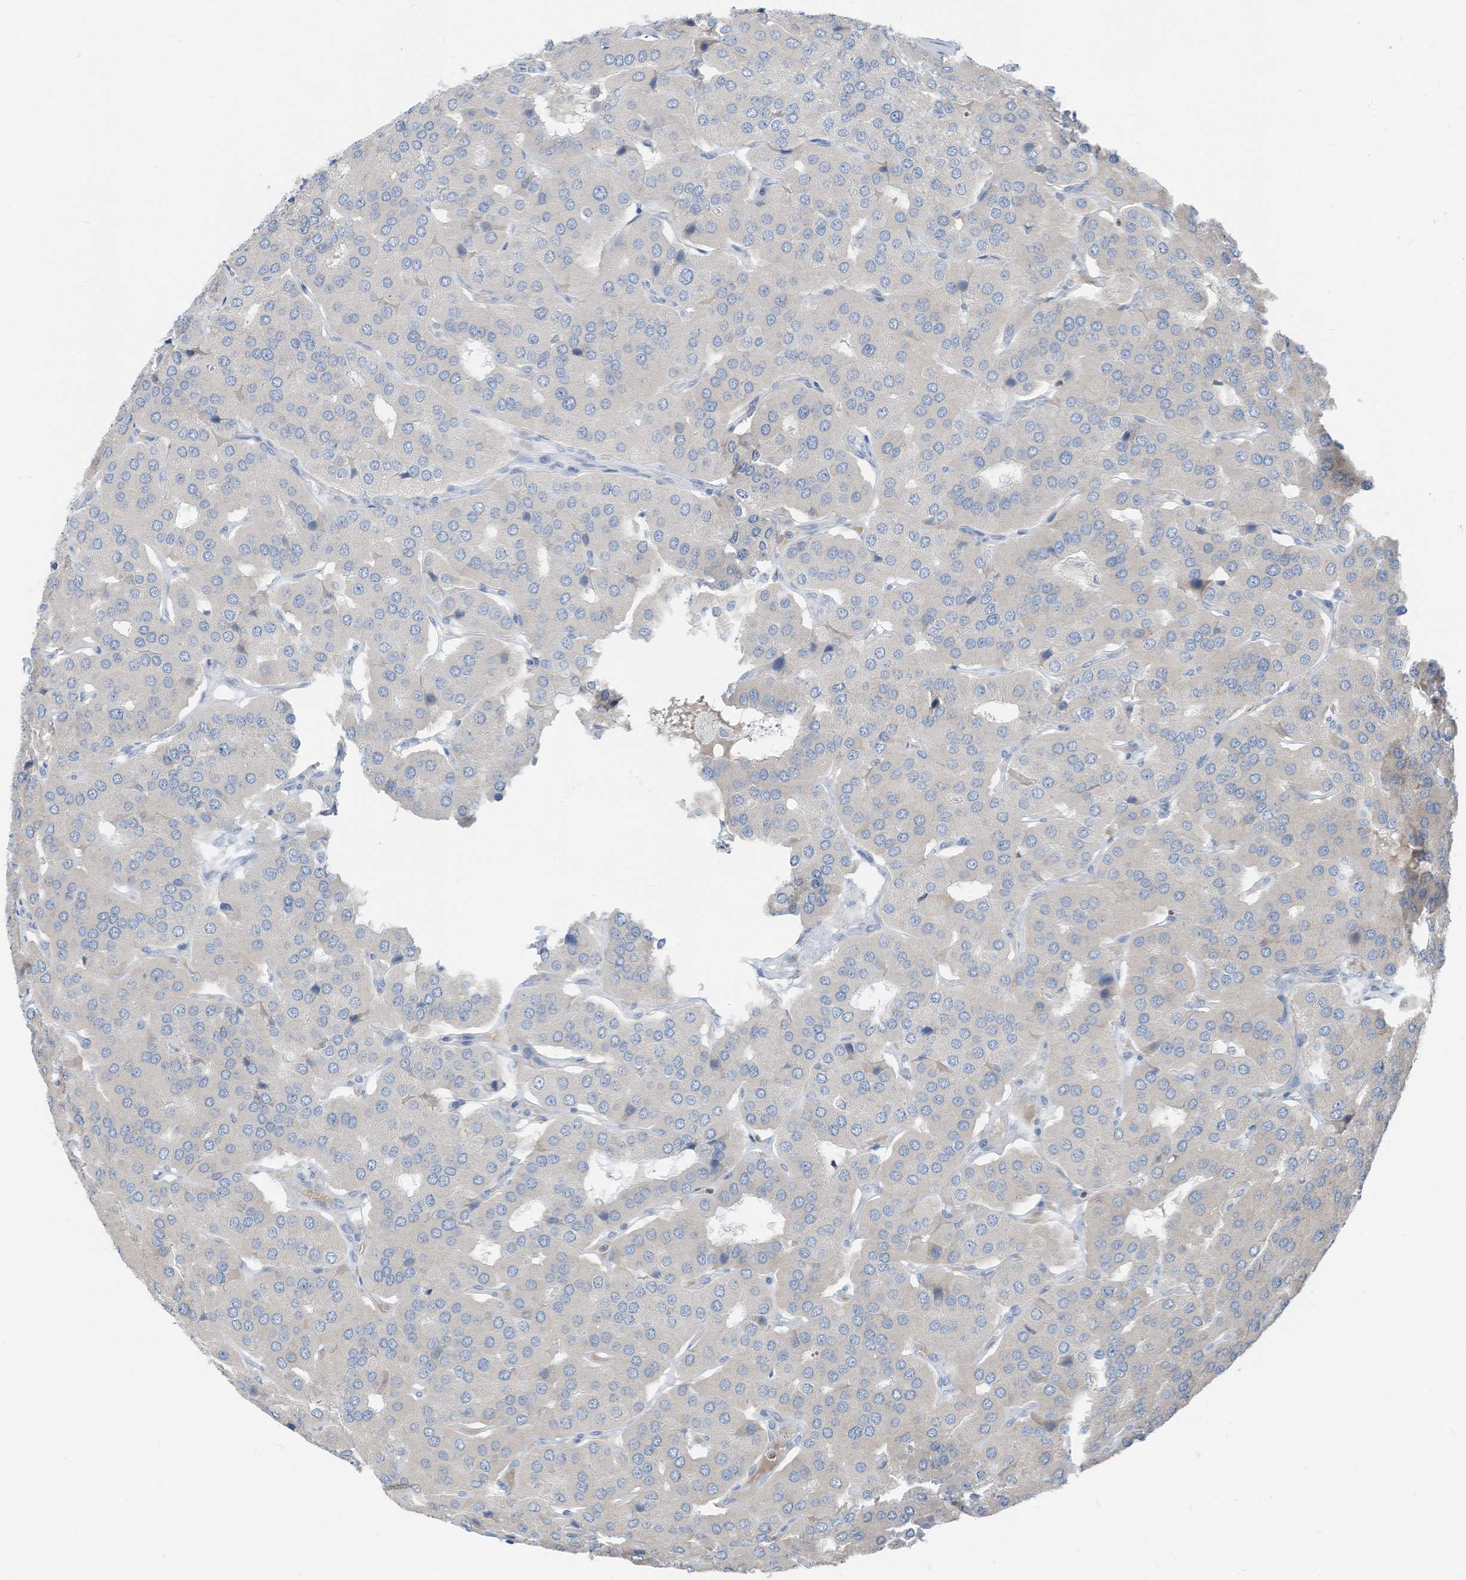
{"staining": {"intensity": "negative", "quantity": "none", "location": "none"}, "tissue": "parathyroid gland", "cell_type": "Glandular cells", "image_type": "normal", "snomed": [{"axis": "morphology", "description": "Normal tissue, NOS"}, {"axis": "morphology", "description": "Adenoma, NOS"}, {"axis": "topography", "description": "Parathyroid gland"}], "caption": "DAB immunohistochemical staining of benign human parathyroid gland exhibits no significant expression in glandular cells.", "gene": "CHMP2B", "patient": {"sex": "female", "age": 86}}